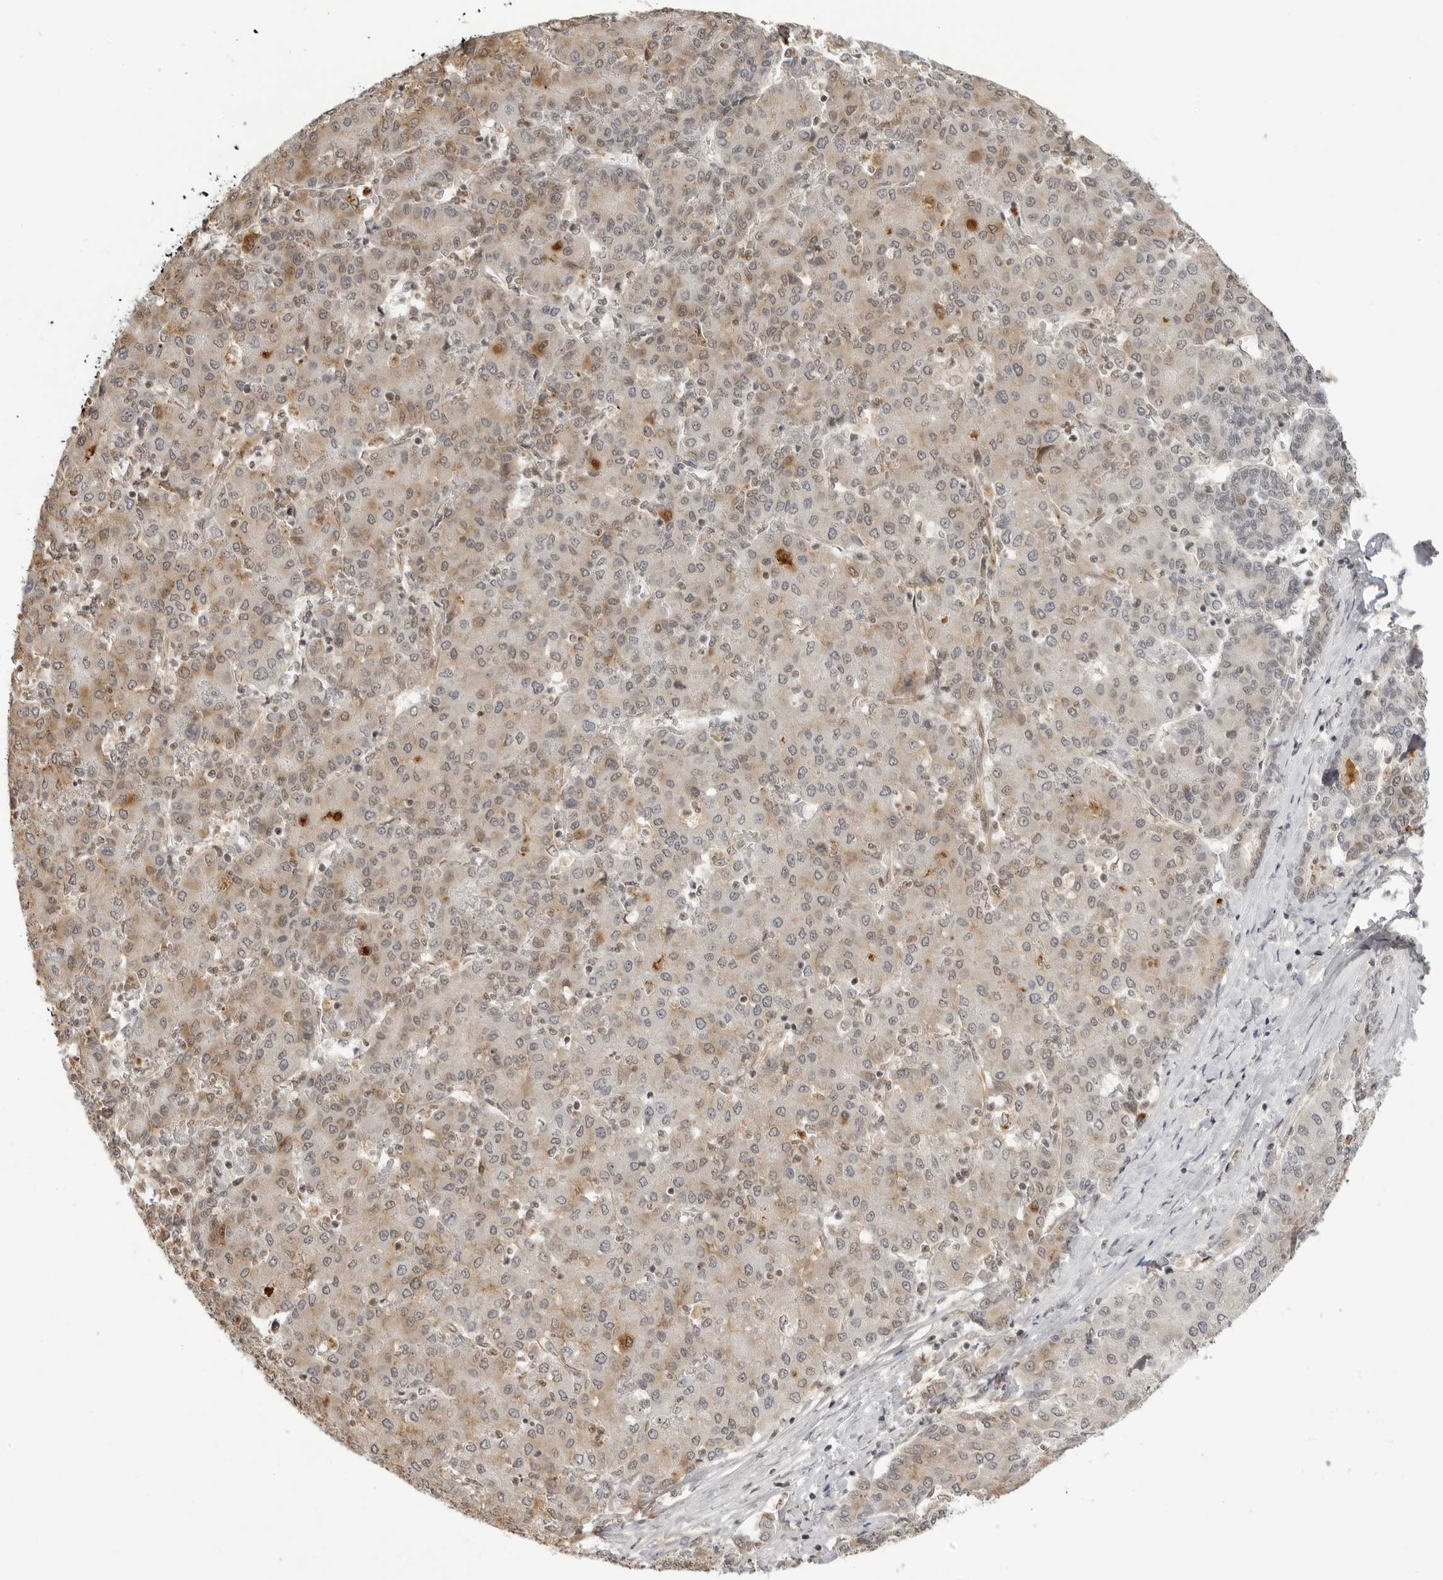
{"staining": {"intensity": "weak", "quantity": "<25%", "location": "cytoplasmic/membranous"}, "tissue": "liver cancer", "cell_type": "Tumor cells", "image_type": "cancer", "snomed": [{"axis": "morphology", "description": "Carcinoma, Hepatocellular, NOS"}, {"axis": "topography", "description": "Liver"}], "caption": "Immunohistochemistry (IHC) of liver cancer exhibits no expression in tumor cells. The staining is performed using DAB brown chromogen with nuclei counter-stained in using hematoxylin.", "gene": "DYNLT5", "patient": {"sex": "male", "age": 65}}